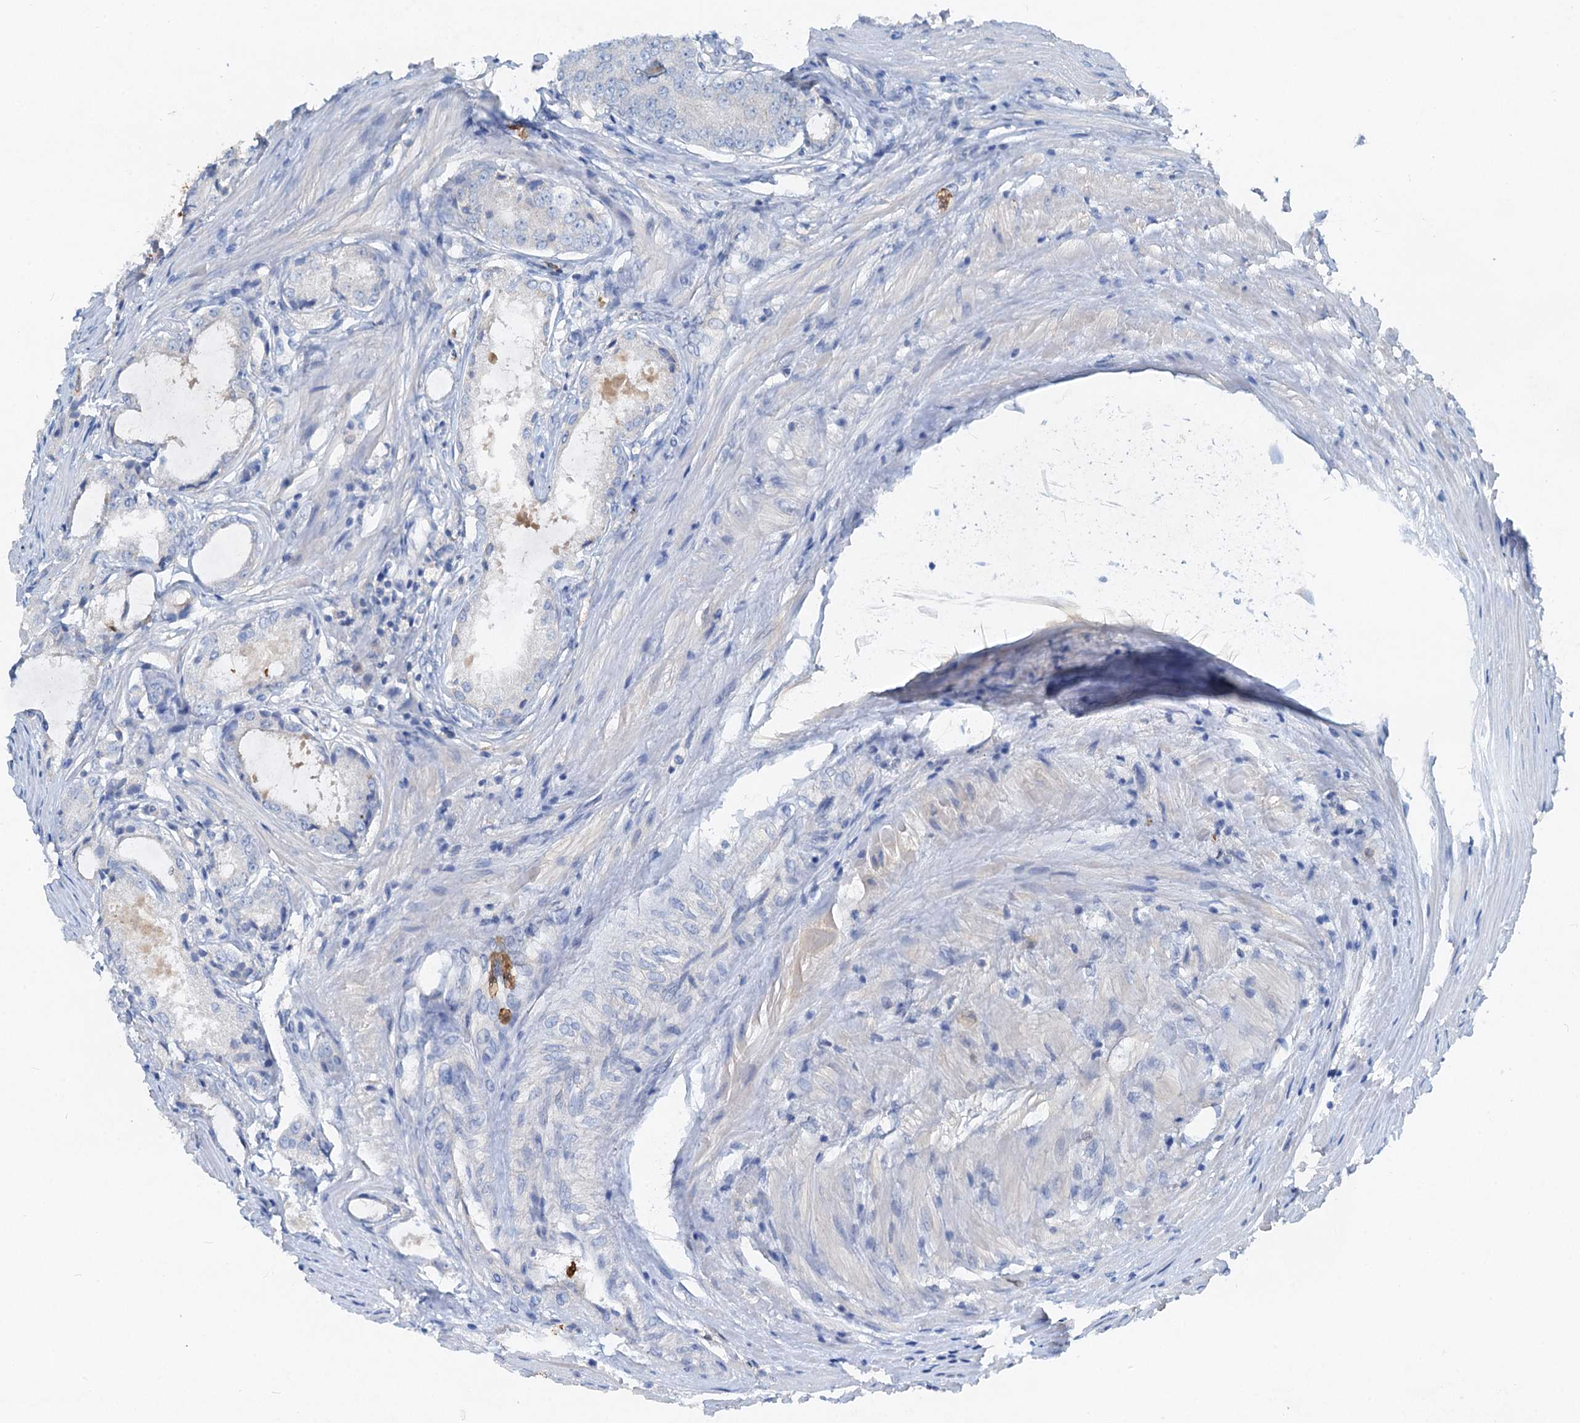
{"staining": {"intensity": "negative", "quantity": "none", "location": "none"}, "tissue": "prostate cancer", "cell_type": "Tumor cells", "image_type": "cancer", "snomed": [{"axis": "morphology", "description": "Adenocarcinoma, Low grade"}, {"axis": "topography", "description": "Prostate"}], "caption": "Prostate cancer stained for a protein using immunohistochemistry (IHC) exhibits no positivity tumor cells.", "gene": "OTOA", "patient": {"sex": "male", "age": 68}}